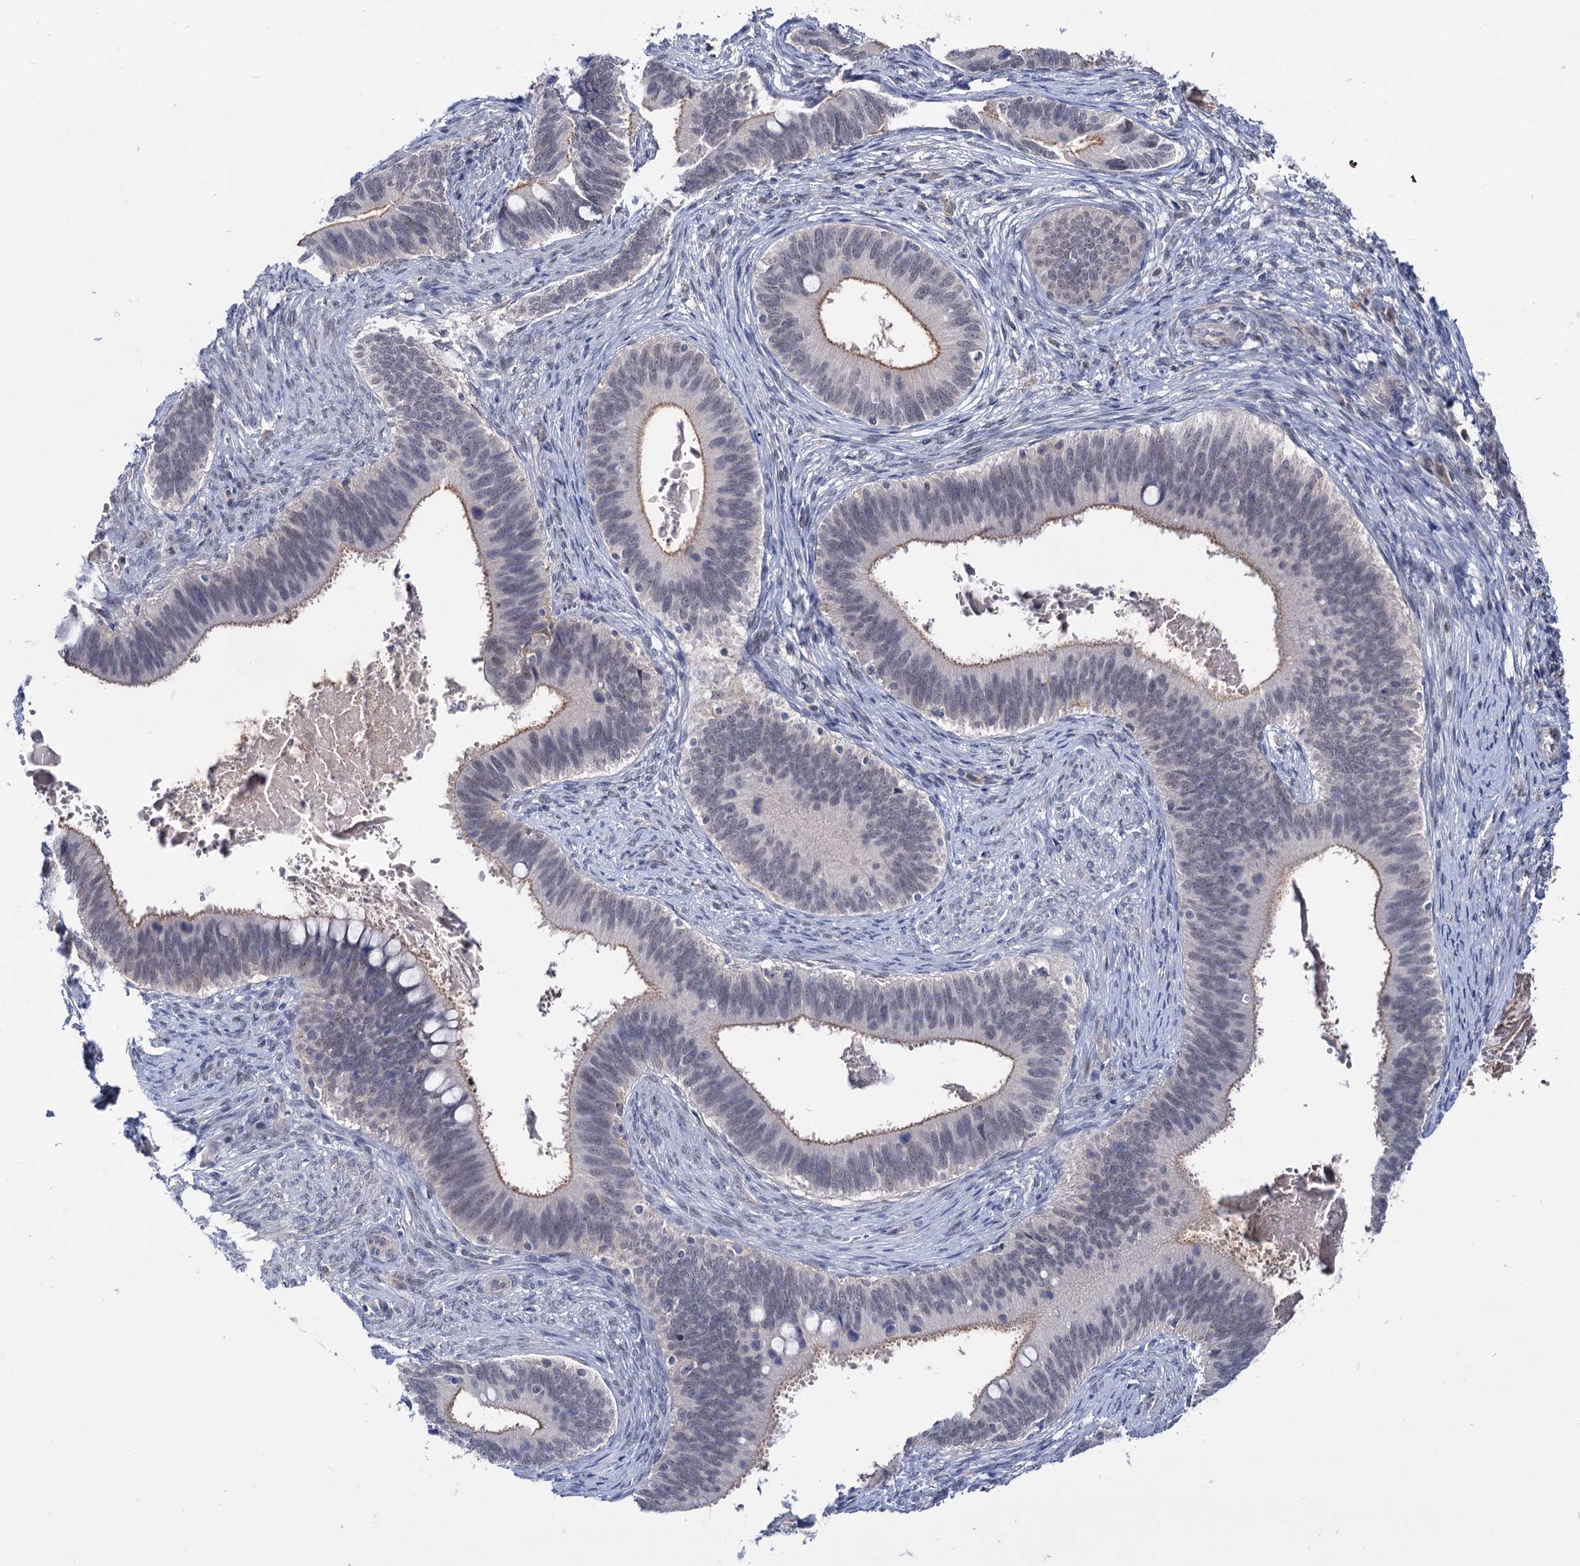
{"staining": {"intensity": "weak", "quantity": "<25%", "location": "cytoplasmic/membranous"}, "tissue": "cervical cancer", "cell_type": "Tumor cells", "image_type": "cancer", "snomed": [{"axis": "morphology", "description": "Adenocarcinoma, NOS"}, {"axis": "topography", "description": "Cervix"}], "caption": "The image reveals no significant positivity in tumor cells of cervical adenocarcinoma.", "gene": "NEK10", "patient": {"sex": "female", "age": 42}}